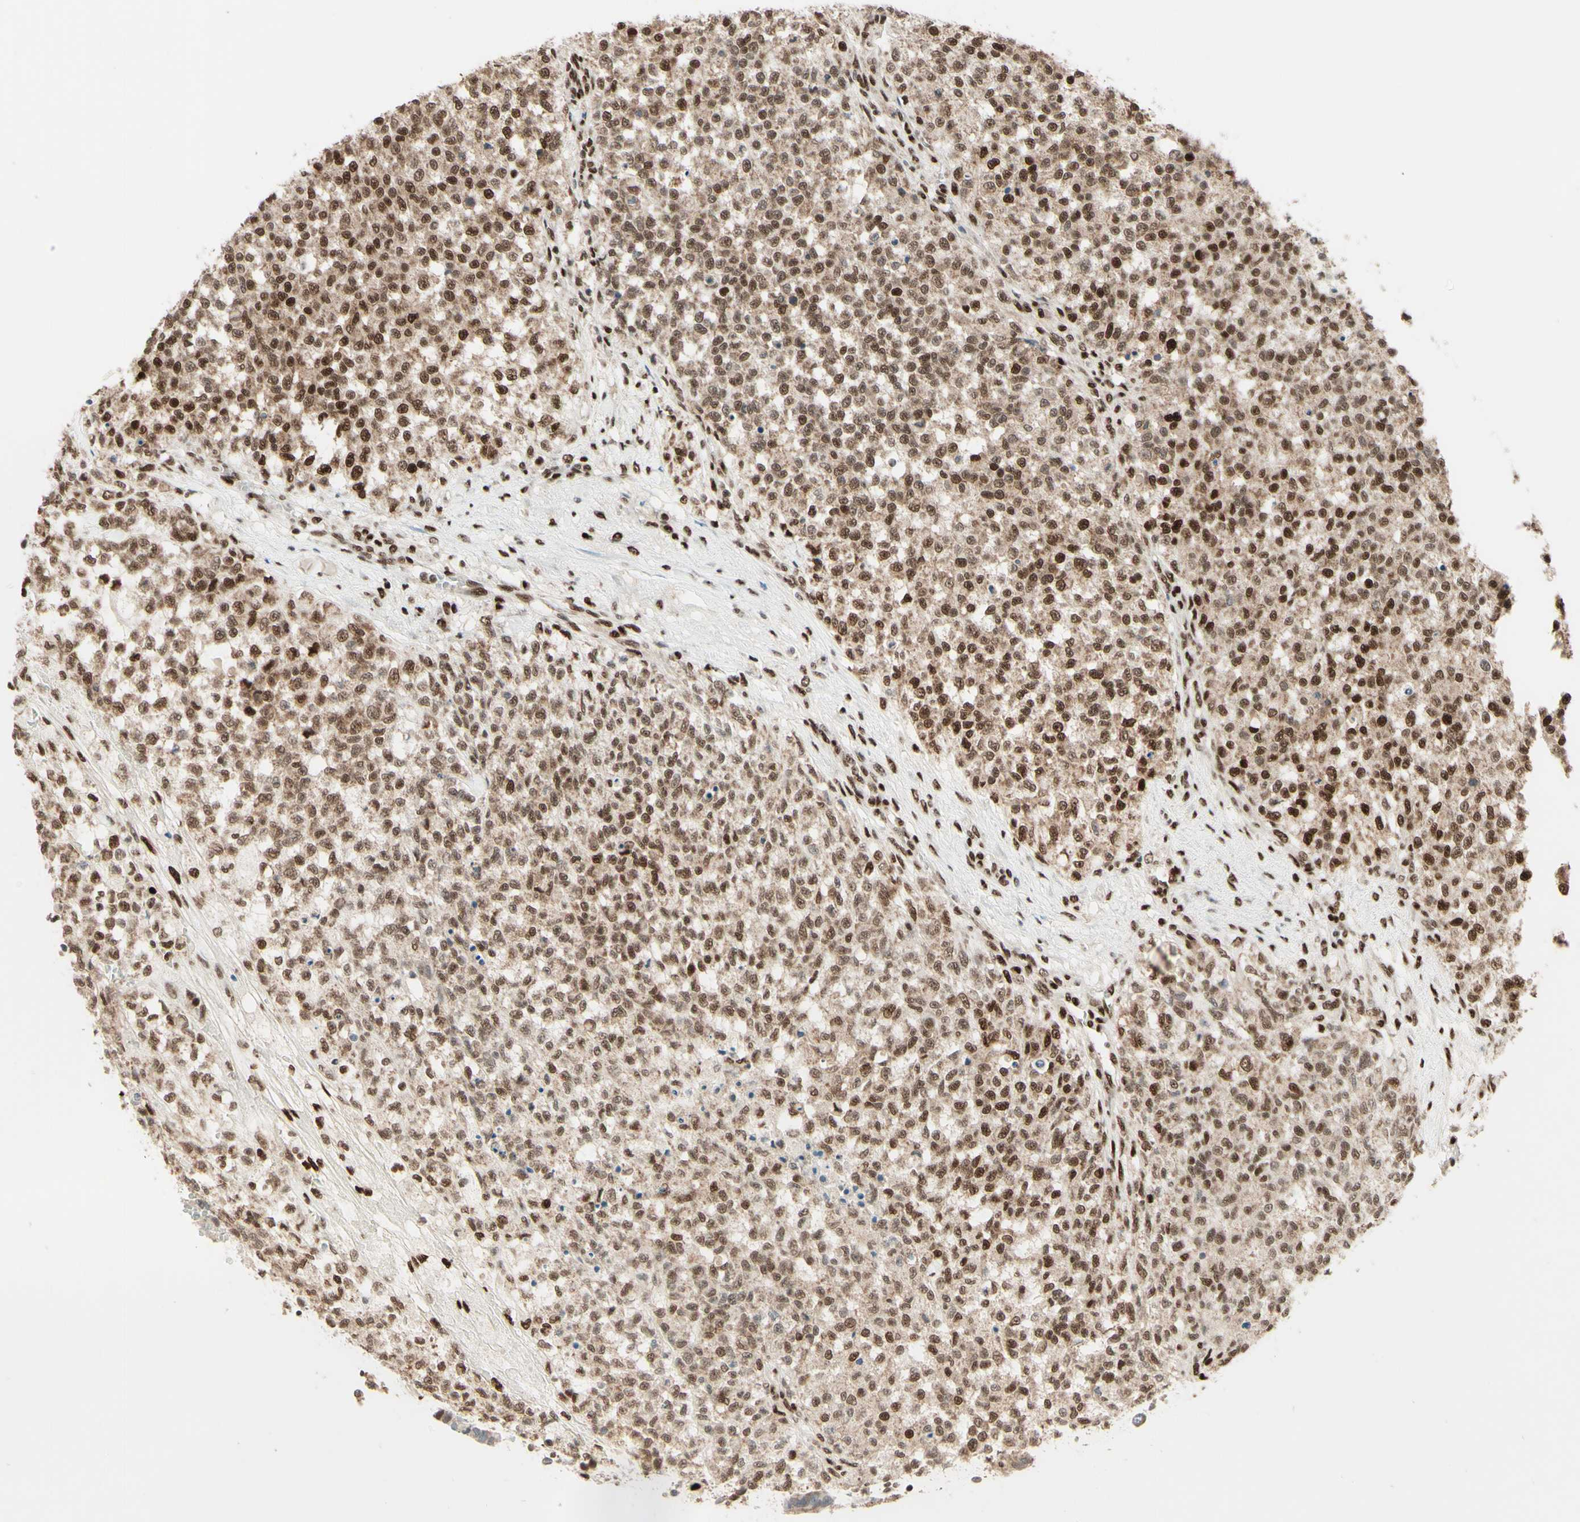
{"staining": {"intensity": "moderate", "quantity": ">75%", "location": "nuclear"}, "tissue": "testis cancer", "cell_type": "Tumor cells", "image_type": "cancer", "snomed": [{"axis": "morphology", "description": "Seminoma, NOS"}, {"axis": "topography", "description": "Testis"}], "caption": "This is an image of immunohistochemistry (IHC) staining of seminoma (testis), which shows moderate expression in the nuclear of tumor cells.", "gene": "NR3C1", "patient": {"sex": "male", "age": 59}}